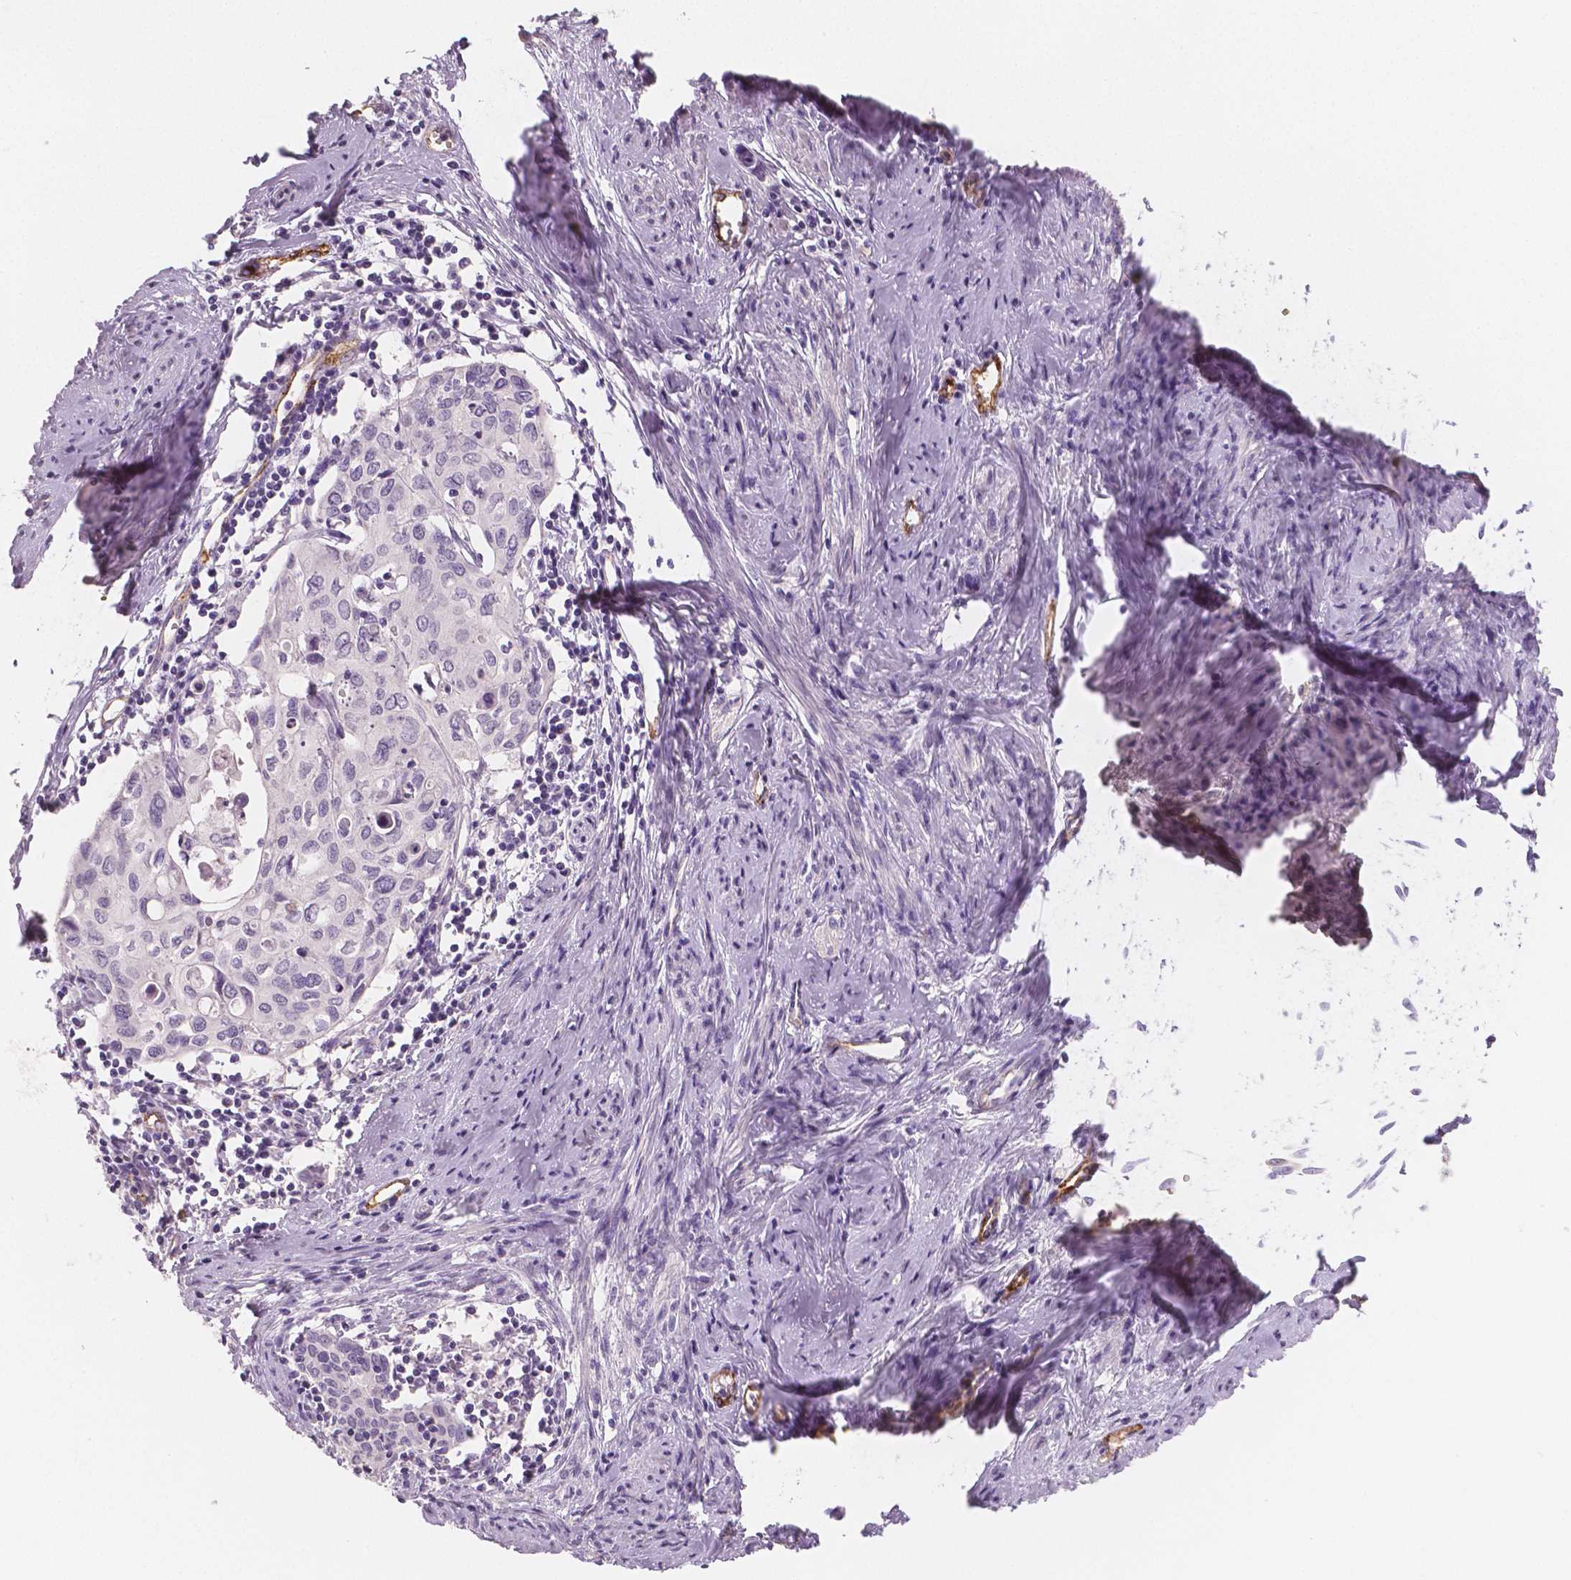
{"staining": {"intensity": "negative", "quantity": "none", "location": "none"}, "tissue": "cervical cancer", "cell_type": "Tumor cells", "image_type": "cancer", "snomed": [{"axis": "morphology", "description": "Squamous cell carcinoma, NOS"}, {"axis": "topography", "description": "Cervix"}], "caption": "Image shows no significant protein positivity in tumor cells of cervical cancer (squamous cell carcinoma).", "gene": "TSPAN7", "patient": {"sex": "female", "age": 62}}